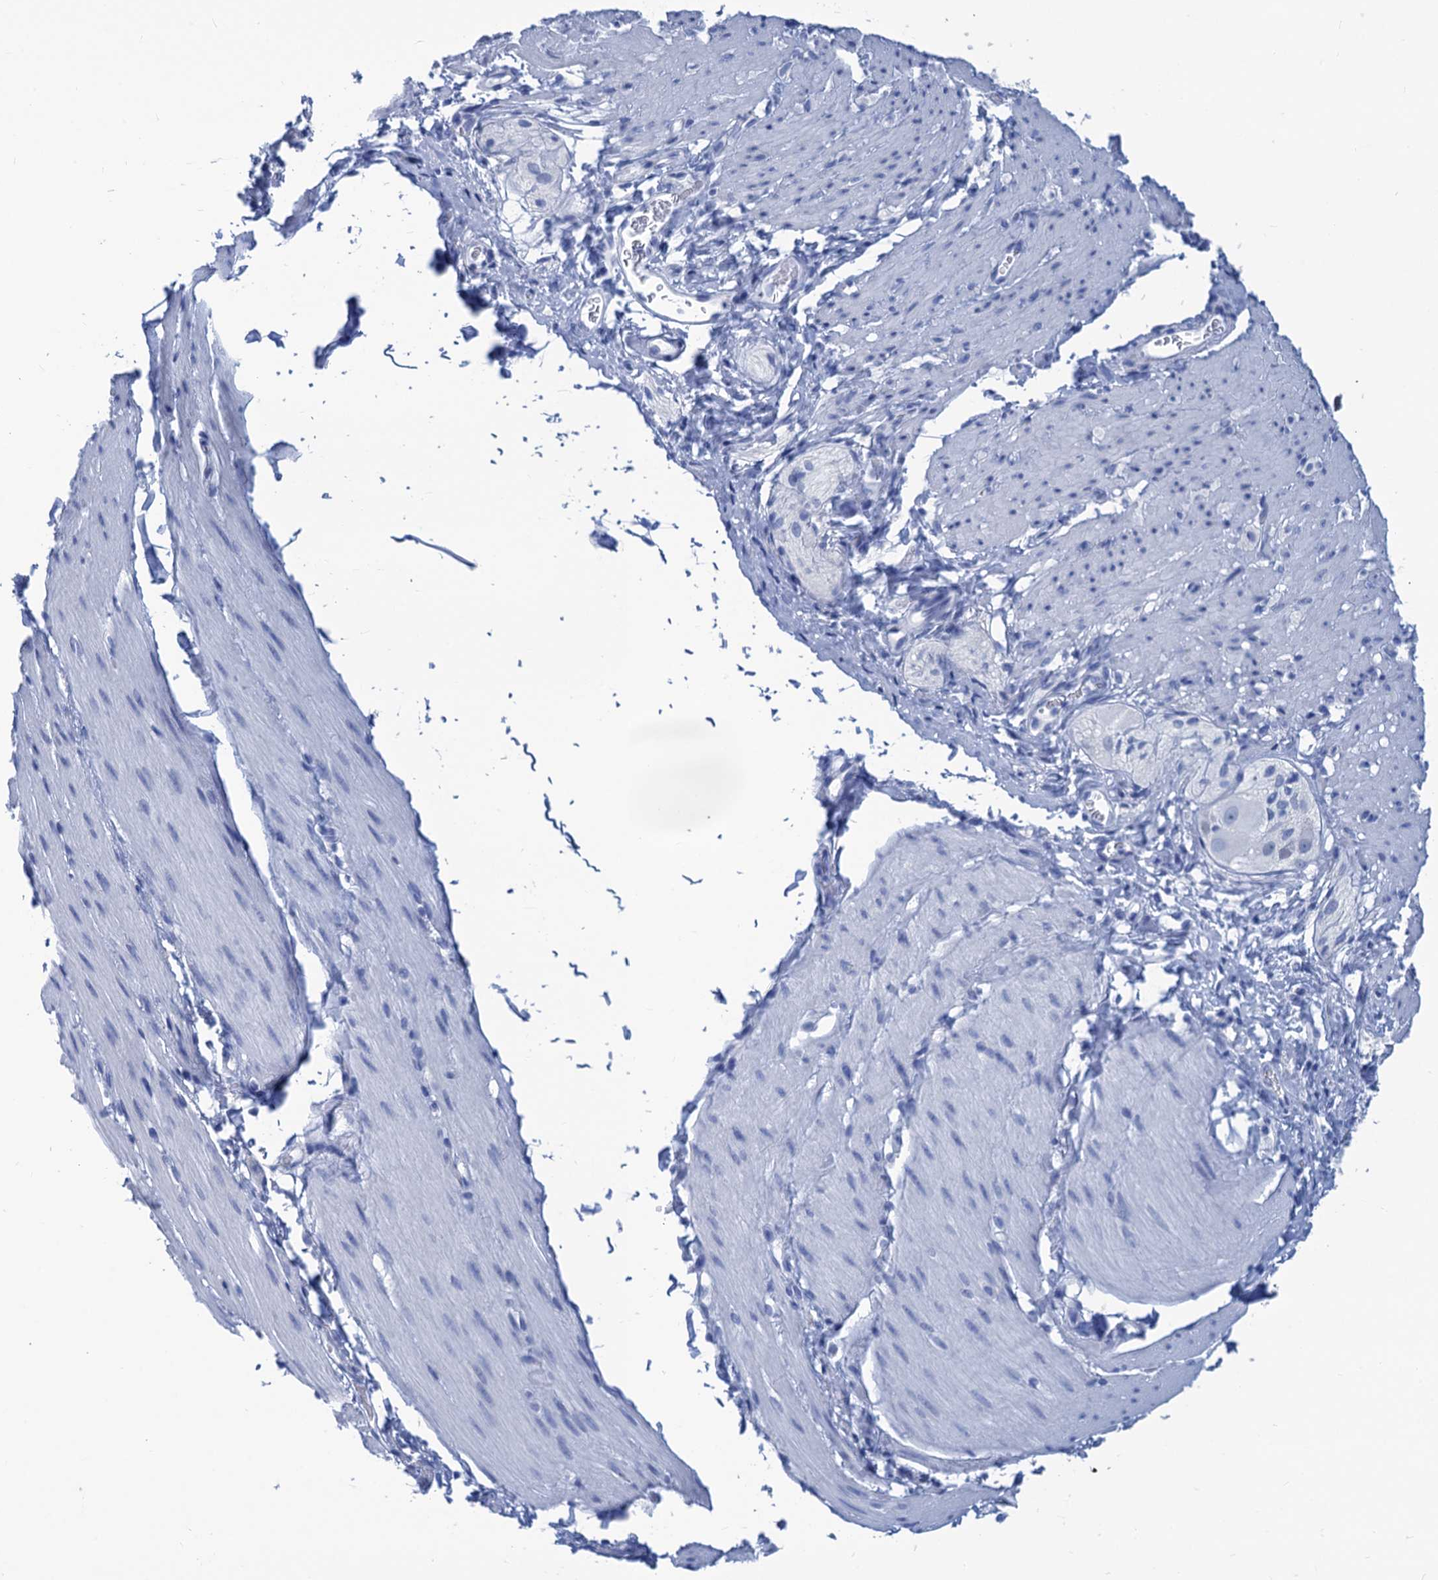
{"staining": {"intensity": "negative", "quantity": "none", "location": "none"}, "tissue": "smooth muscle", "cell_type": "Smooth muscle cells", "image_type": "normal", "snomed": [{"axis": "morphology", "description": "Normal tissue, NOS"}, {"axis": "topography", "description": "Smooth muscle"}, {"axis": "topography", "description": "Small intestine"}], "caption": "An immunohistochemistry (IHC) histopathology image of unremarkable smooth muscle is shown. There is no staining in smooth muscle cells of smooth muscle. Brightfield microscopy of immunohistochemistry stained with DAB (3,3'-diaminobenzidine) (brown) and hematoxylin (blue), captured at high magnification.", "gene": "CABYR", "patient": {"sex": "female", "age": 84}}